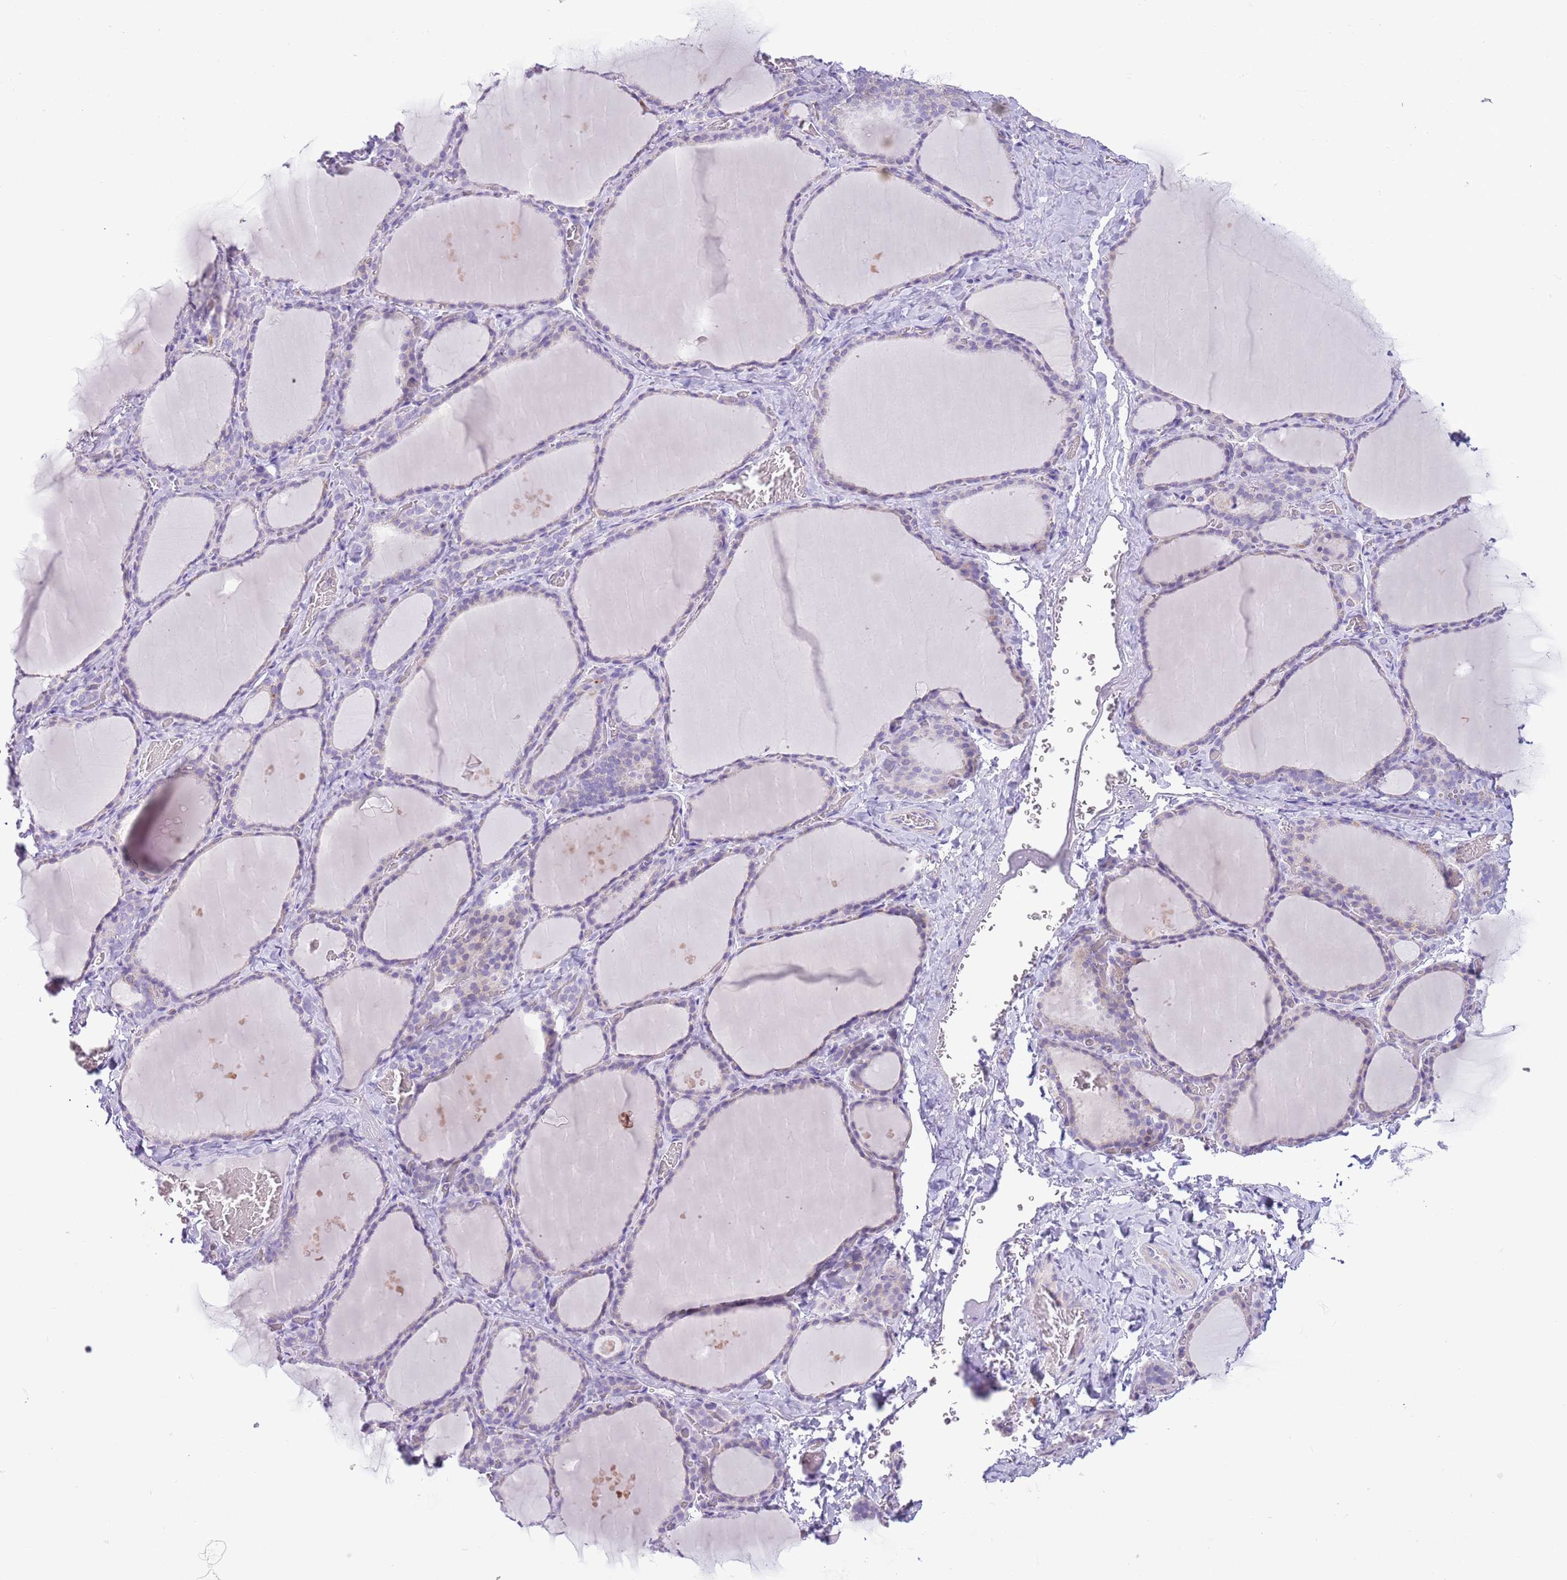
{"staining": {"intensity": "negative", "quantity": "none", "location": "none"}, "tissue": "thyroid gland", "cell_type": "Glandular cells", "image_type": "normal", "snomed": [{"axis": "morphology", "description": "Normal tissue, NOS"}, {"axis": "topography", "description": "Thyroid gland"}], "caption": "This image is of normal thyroid gland stained with immunohistochemistry to label a protein in brown with the nuclei are counter-stained blue. There is no positivity in glandular cells.", "gene": "ZNF697", "patient": {"sex": "female", "age": 39}}